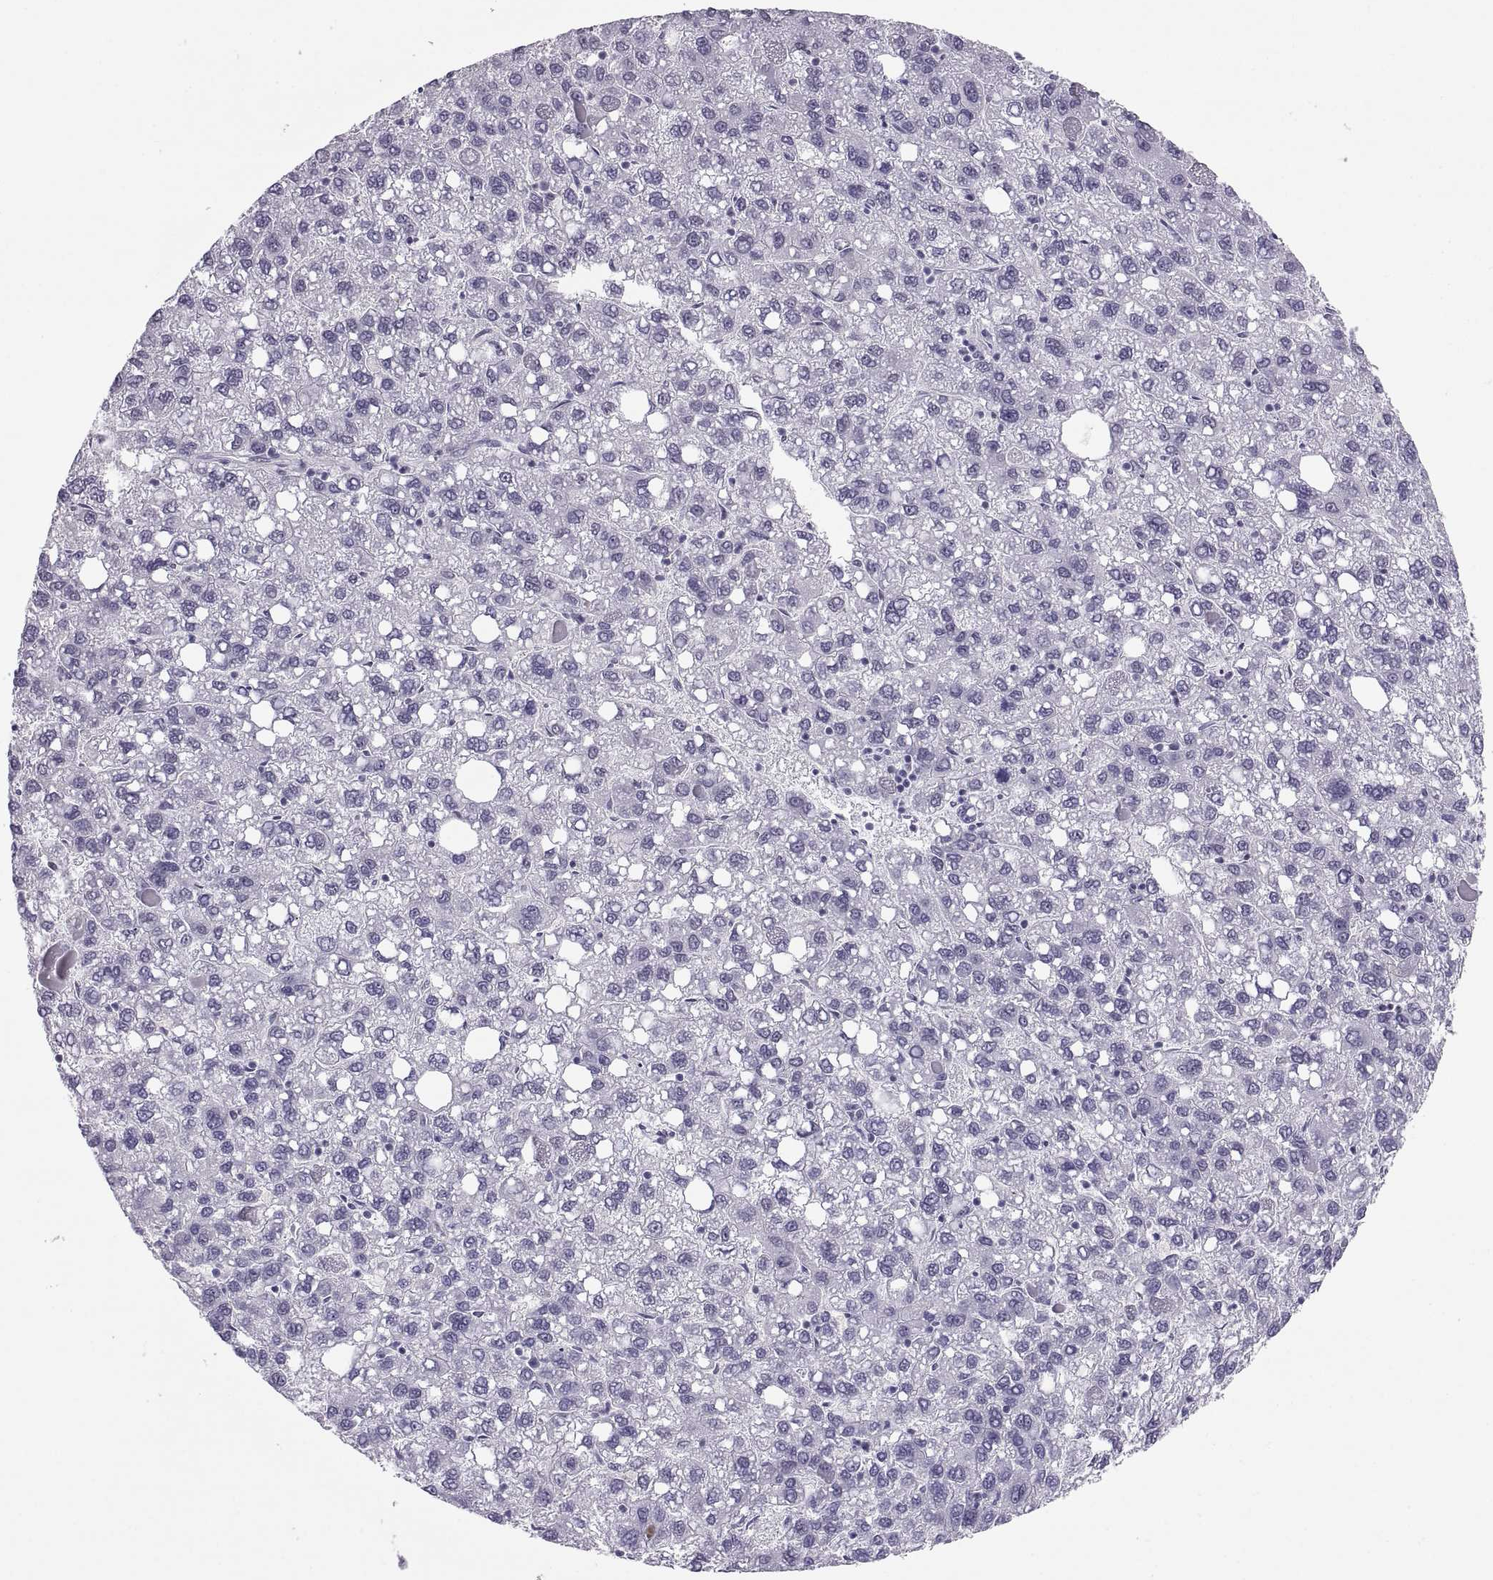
{"staining": {"intensity": "negative", "quantity": "none", "location": "none"}, "tissue": "liver cancer", "cell_type": "Tumor cells", "image_type": "cancer", "snomed": [{"axis": "morphology", "description": "Carcinoma, Hepatocellular, NOS"}, {"axis": "topography", "description": "Liver"}], "caption": "This is an immunohistochemistry (IHC) image of human liver hepatocellular carcinoma. There is no expression in tumor cells.", "gene": "CARTPT", "patient": {"sex": "female", "age": 82}}